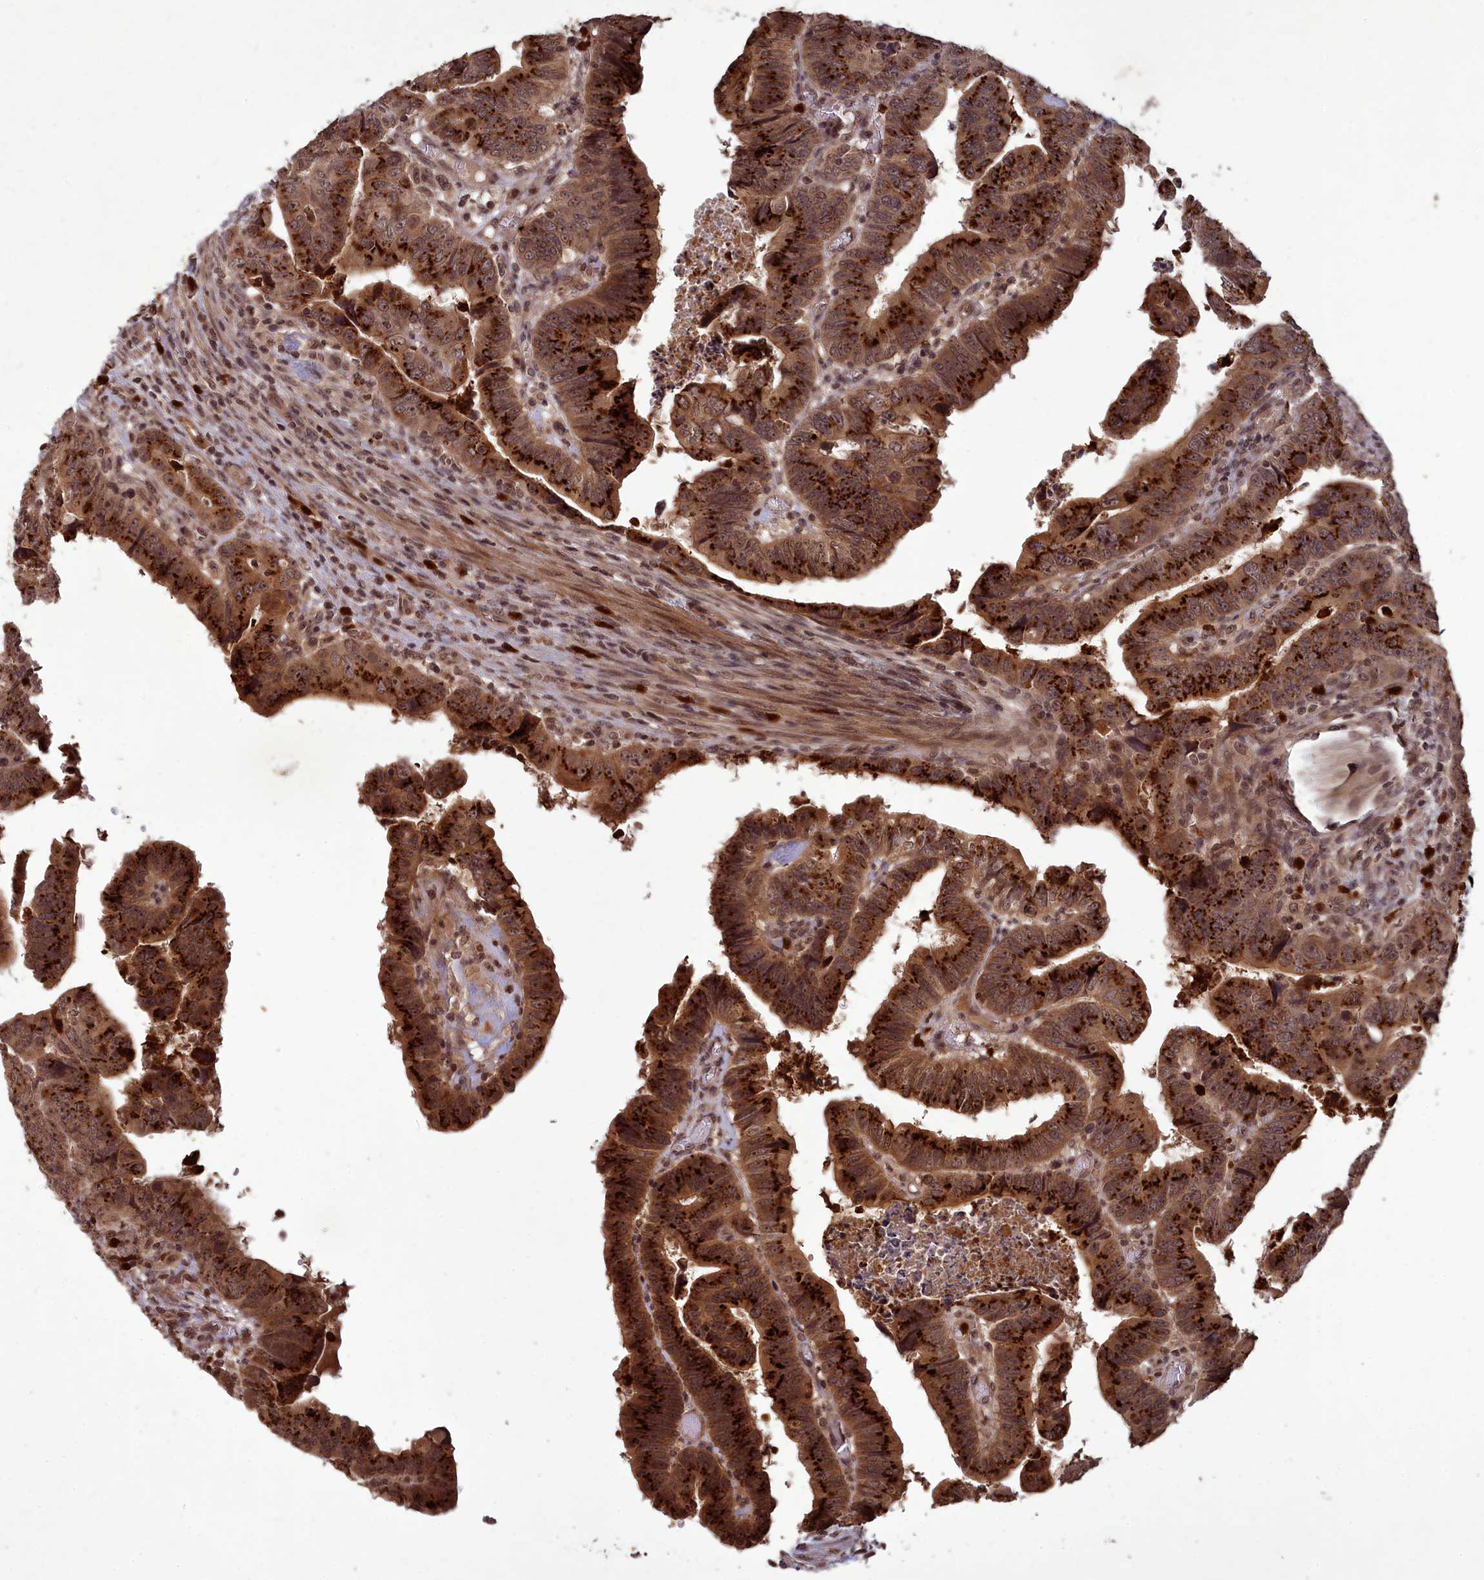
{"staining": {"intensity": "strong", "quantity": ">75%", "location": "cytoplasmic/membranous"}, "tissue": "colorectal cancer", "cell_type": "Tumor cells", "image_type": "cancer", "snomed": [{"axis": "morphology", "description": "Normal tissue, NOS"}, {"axis": "morphology", "description": "Adenocarcinoma, NOS"}, {"axis": "topography", "description": "Rectum"}], "caption": "Strong cytoplasmic/membranous expression for a protein is identified in approximately >75% of tumor cells of adenocarcinoma (colorectal) using IHC.", "gene": "SRMS", "patient": {"sex": "female", "age": 65}}